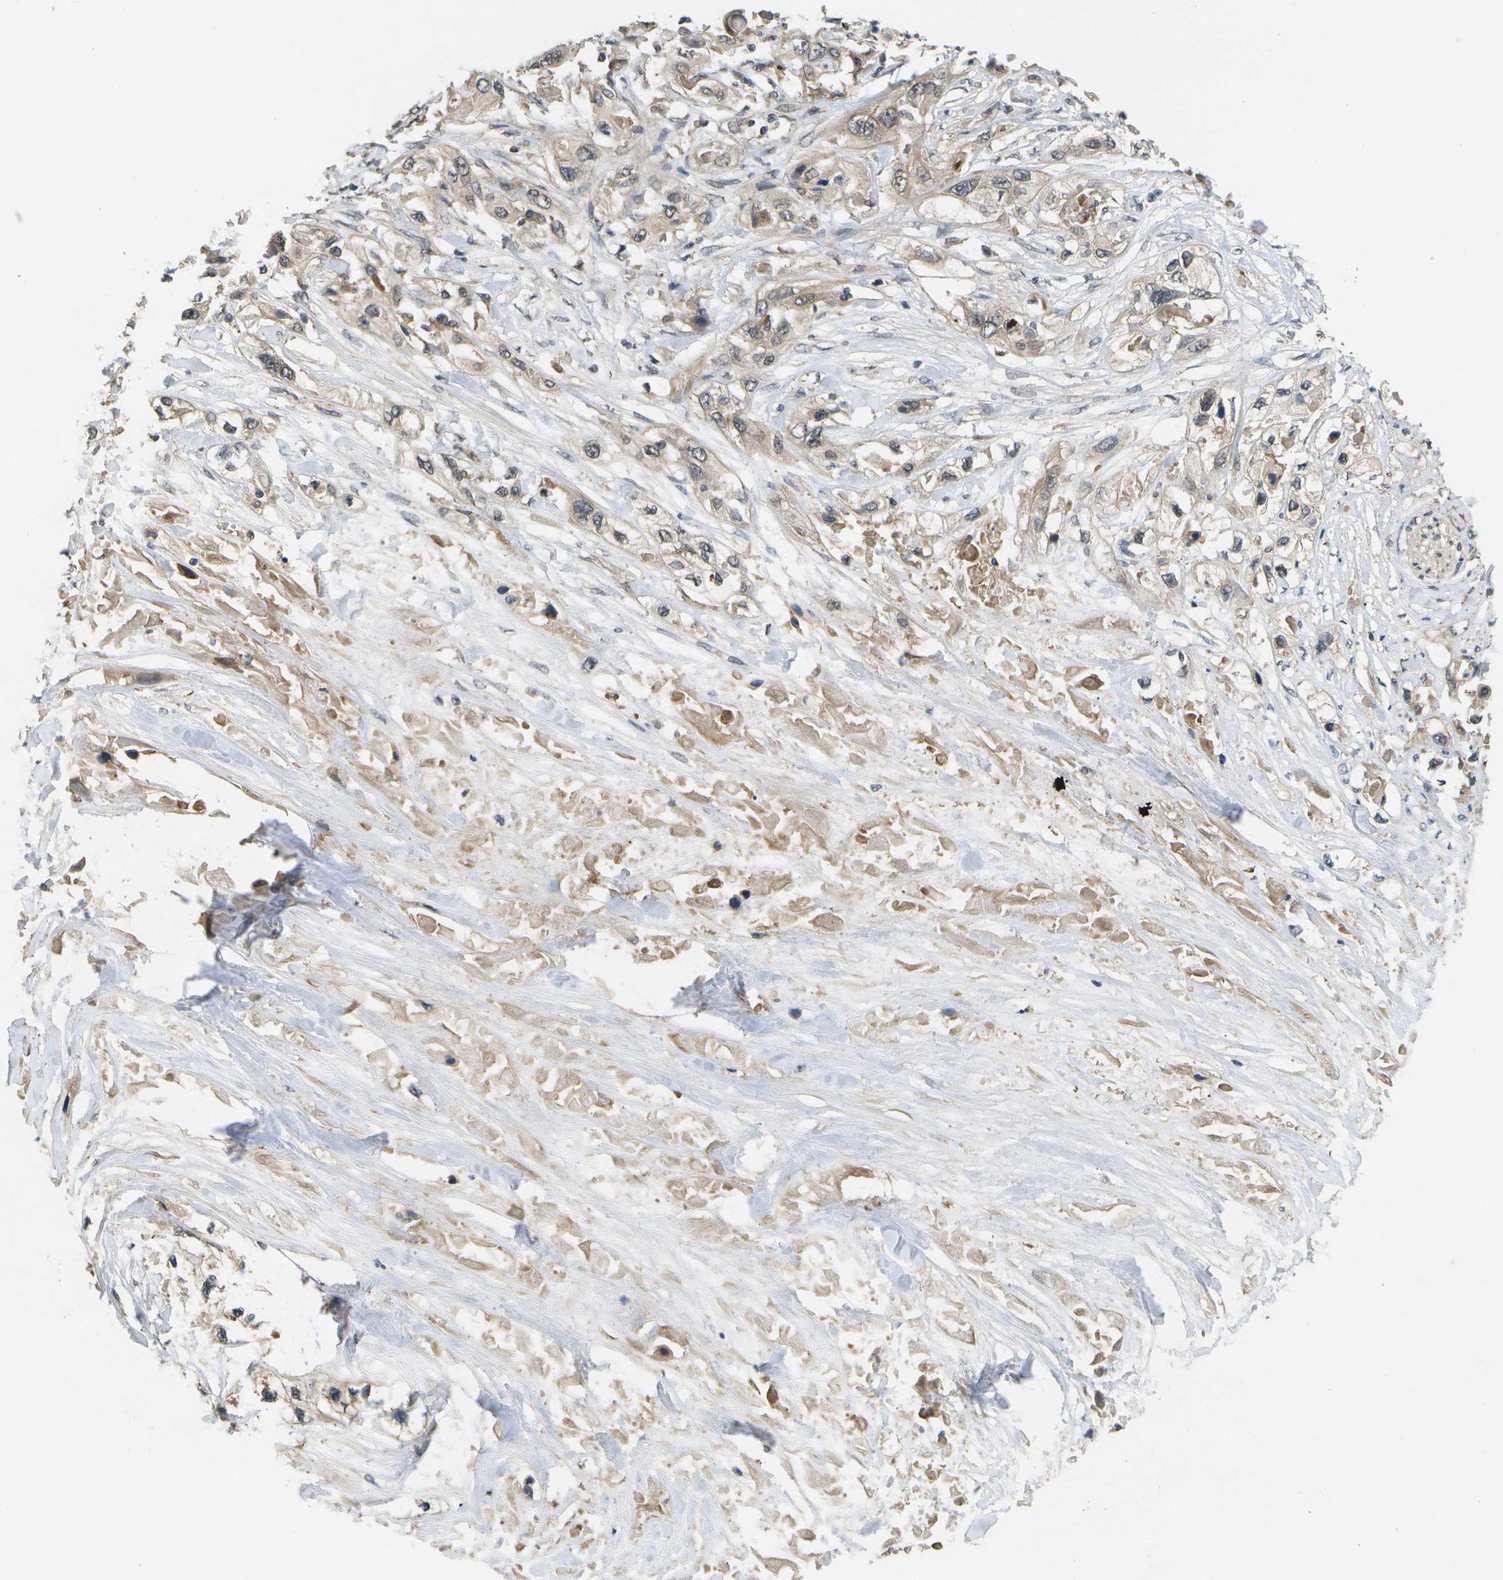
{"staining": {"intensity": "weak", "quantity": ">75%", "location": "cytoplasmic/membranous"}, "tissue": "pancreatic cancer", "cell_type": "Tumor cells", "image_type": "cancer", "snomed": [{"axis": "morphology", "description": "Adenocarcinoma, NOS"}, {"axis": "topography", "description": "Pancreas"}], "caption": "A brown stain labels weak cytoplasmic/membranous staining of a protein in human pancreatic adenocarcinoma tumor cells. The protein of interest is shown in brown color, while the nuclei are stained blue.", "gene": "ALAS1", "patient": {"sex": "female", "age": 70}}